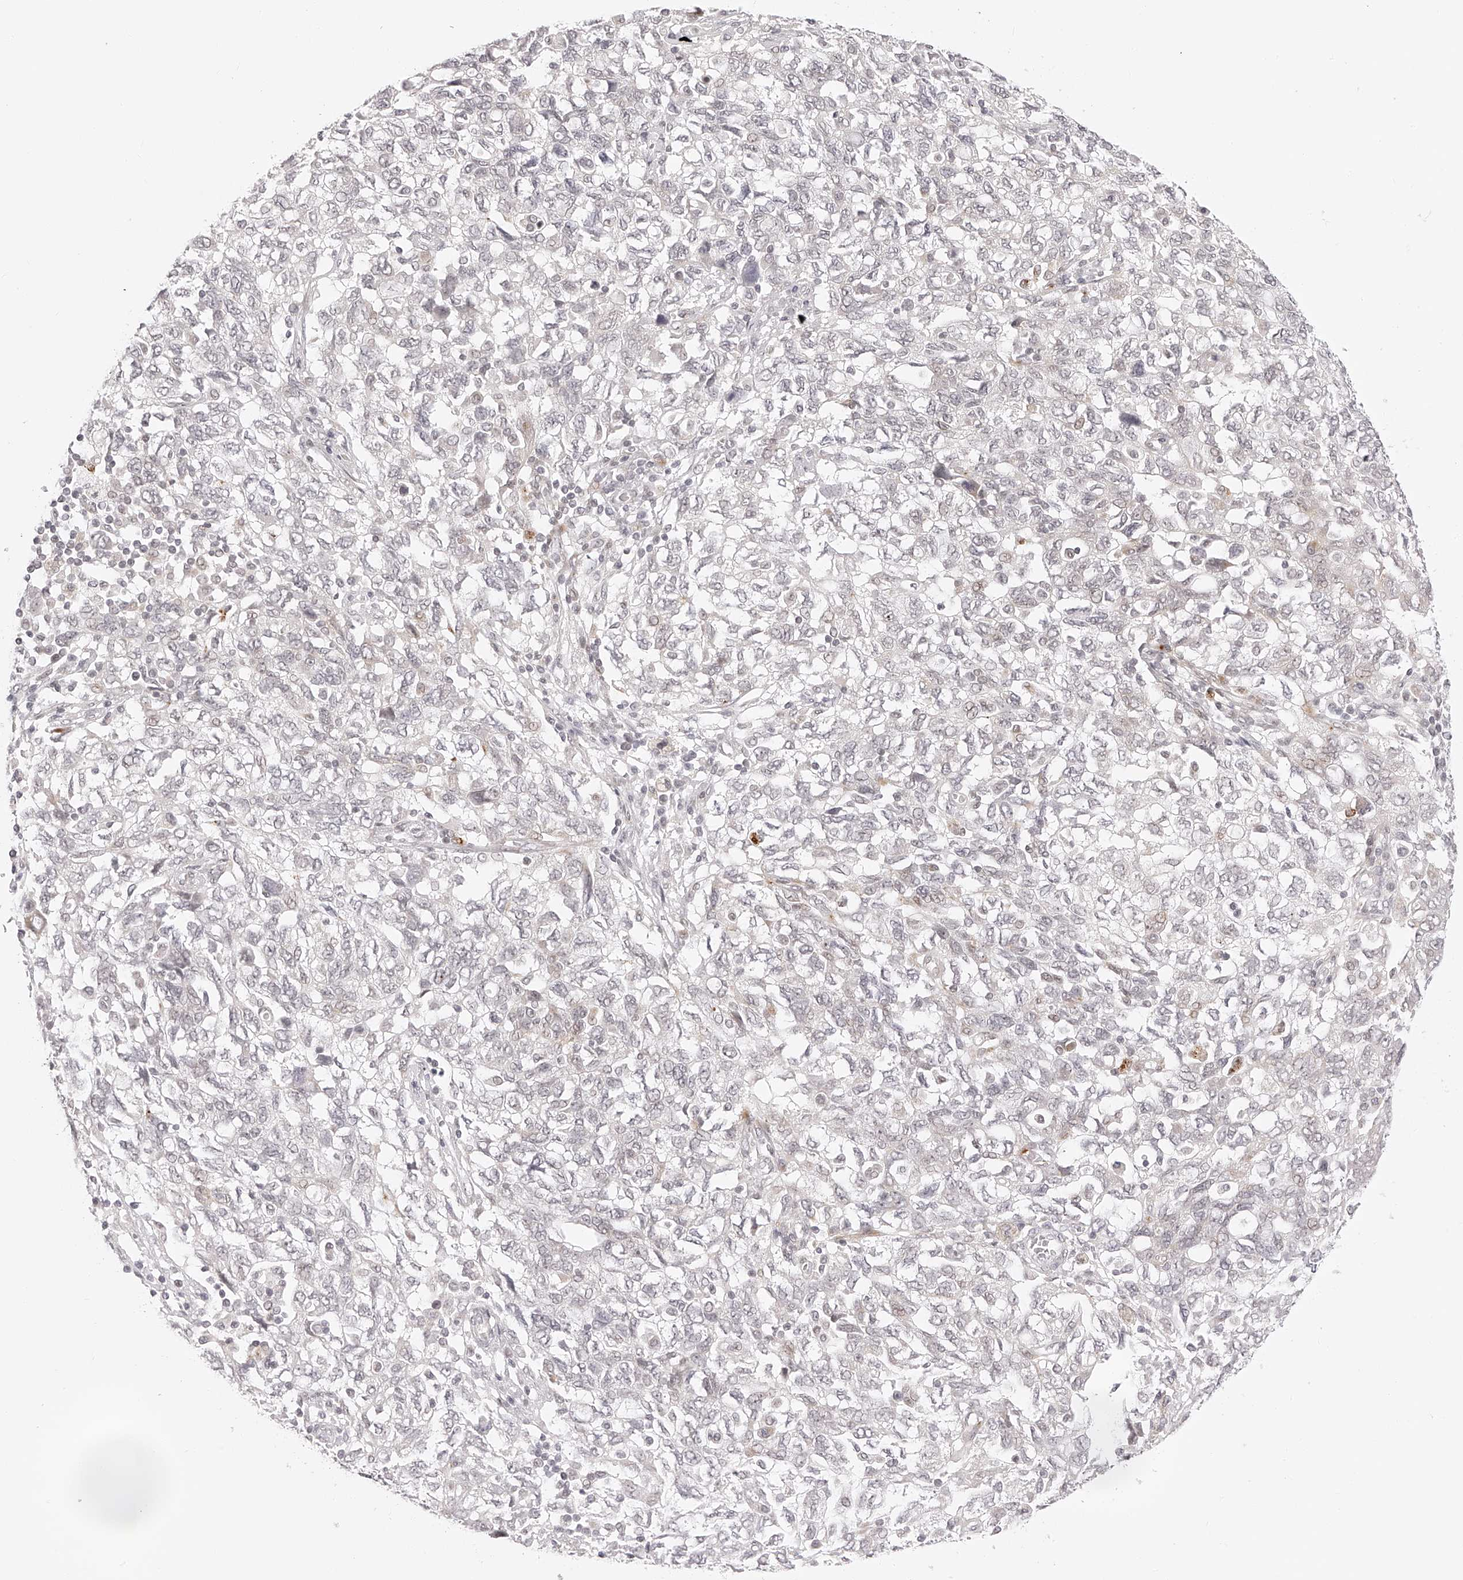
{"staining": {"intensity": "negative", "quantity": "none", "location": "none"}, "tissue": "ovarian cancer", "cell_type": "Tumor cells", "image_type": "cancer", "snomed": [{"axis": "morphology", "description": "Carcinoma, NOS"}, {"axis": "morphology", "description": "Cystadenocarcinoma, serous, NOS"}, {"axis": "topography", "description": "Ovary"}], "caption": "This is a histopathology image of immunohistochemistry (IHC) staining of ovarian cancer, which shows no expression in tumor cells.", "gene": "PLEKHG1", "patient": {"sex": "female", "age": 69}}